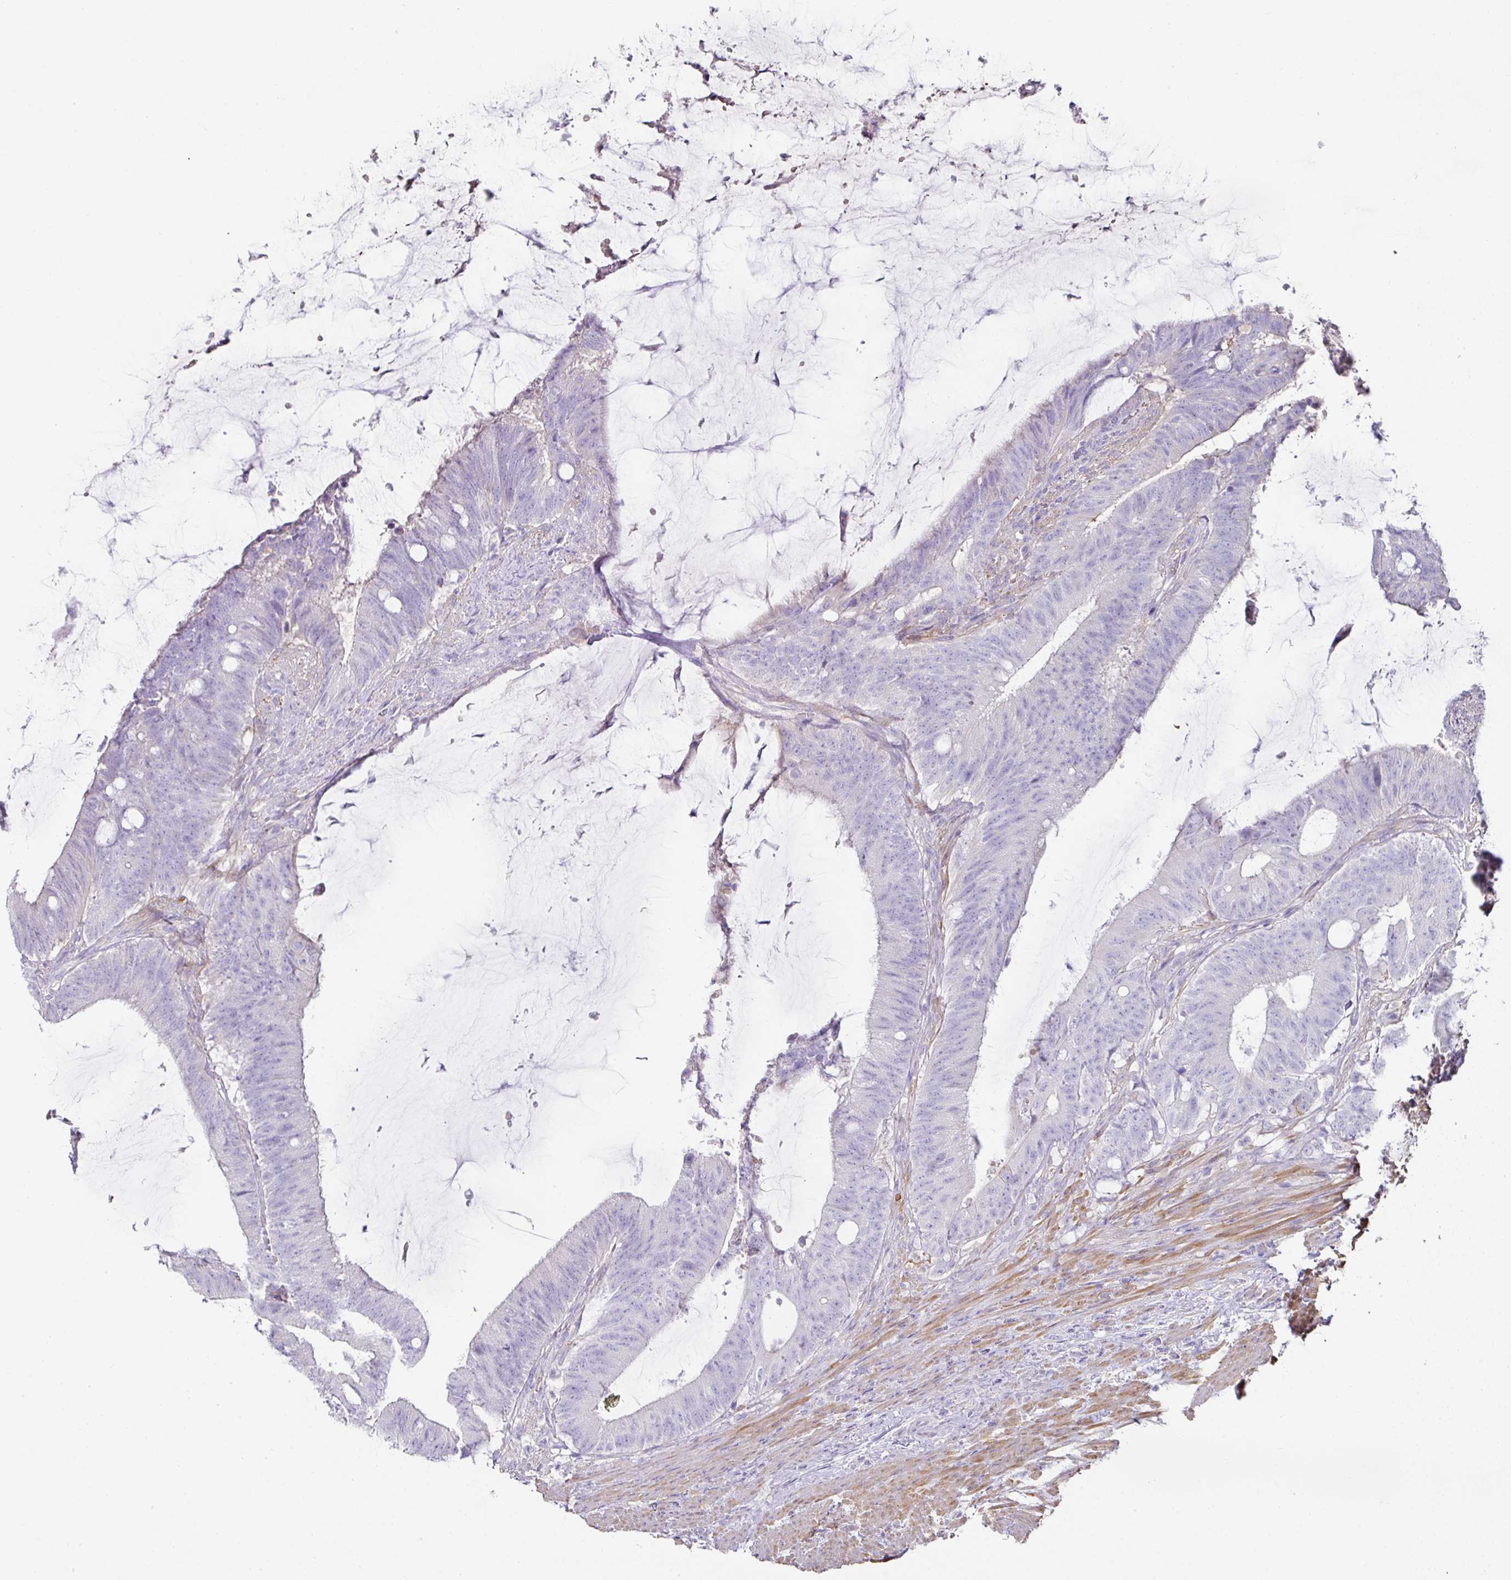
{"staining": {"intensity": "negative", "quantity": "none", "location": "none"}, "tissue": "colorectal cancer", "cell_type": "Tumor cells", "image_type": "cancer", "snomed": [{"axis": "morphology", "description": "Adenocarcinoma, NOS"}, {"axis": "topography", "description": "Colon"}], "caption": "Adenocarcinoma (colorectal) was stained to show a protein in brown. There is no significant staining in tumor cells. Brightfield microscopy of immunohistochemistry (IHC) stained with DAB (brown) and hematoxylin (blue), captured at high magnification.", "gene": "TARM1", "patient": {"sex": "female", "age": 43}}